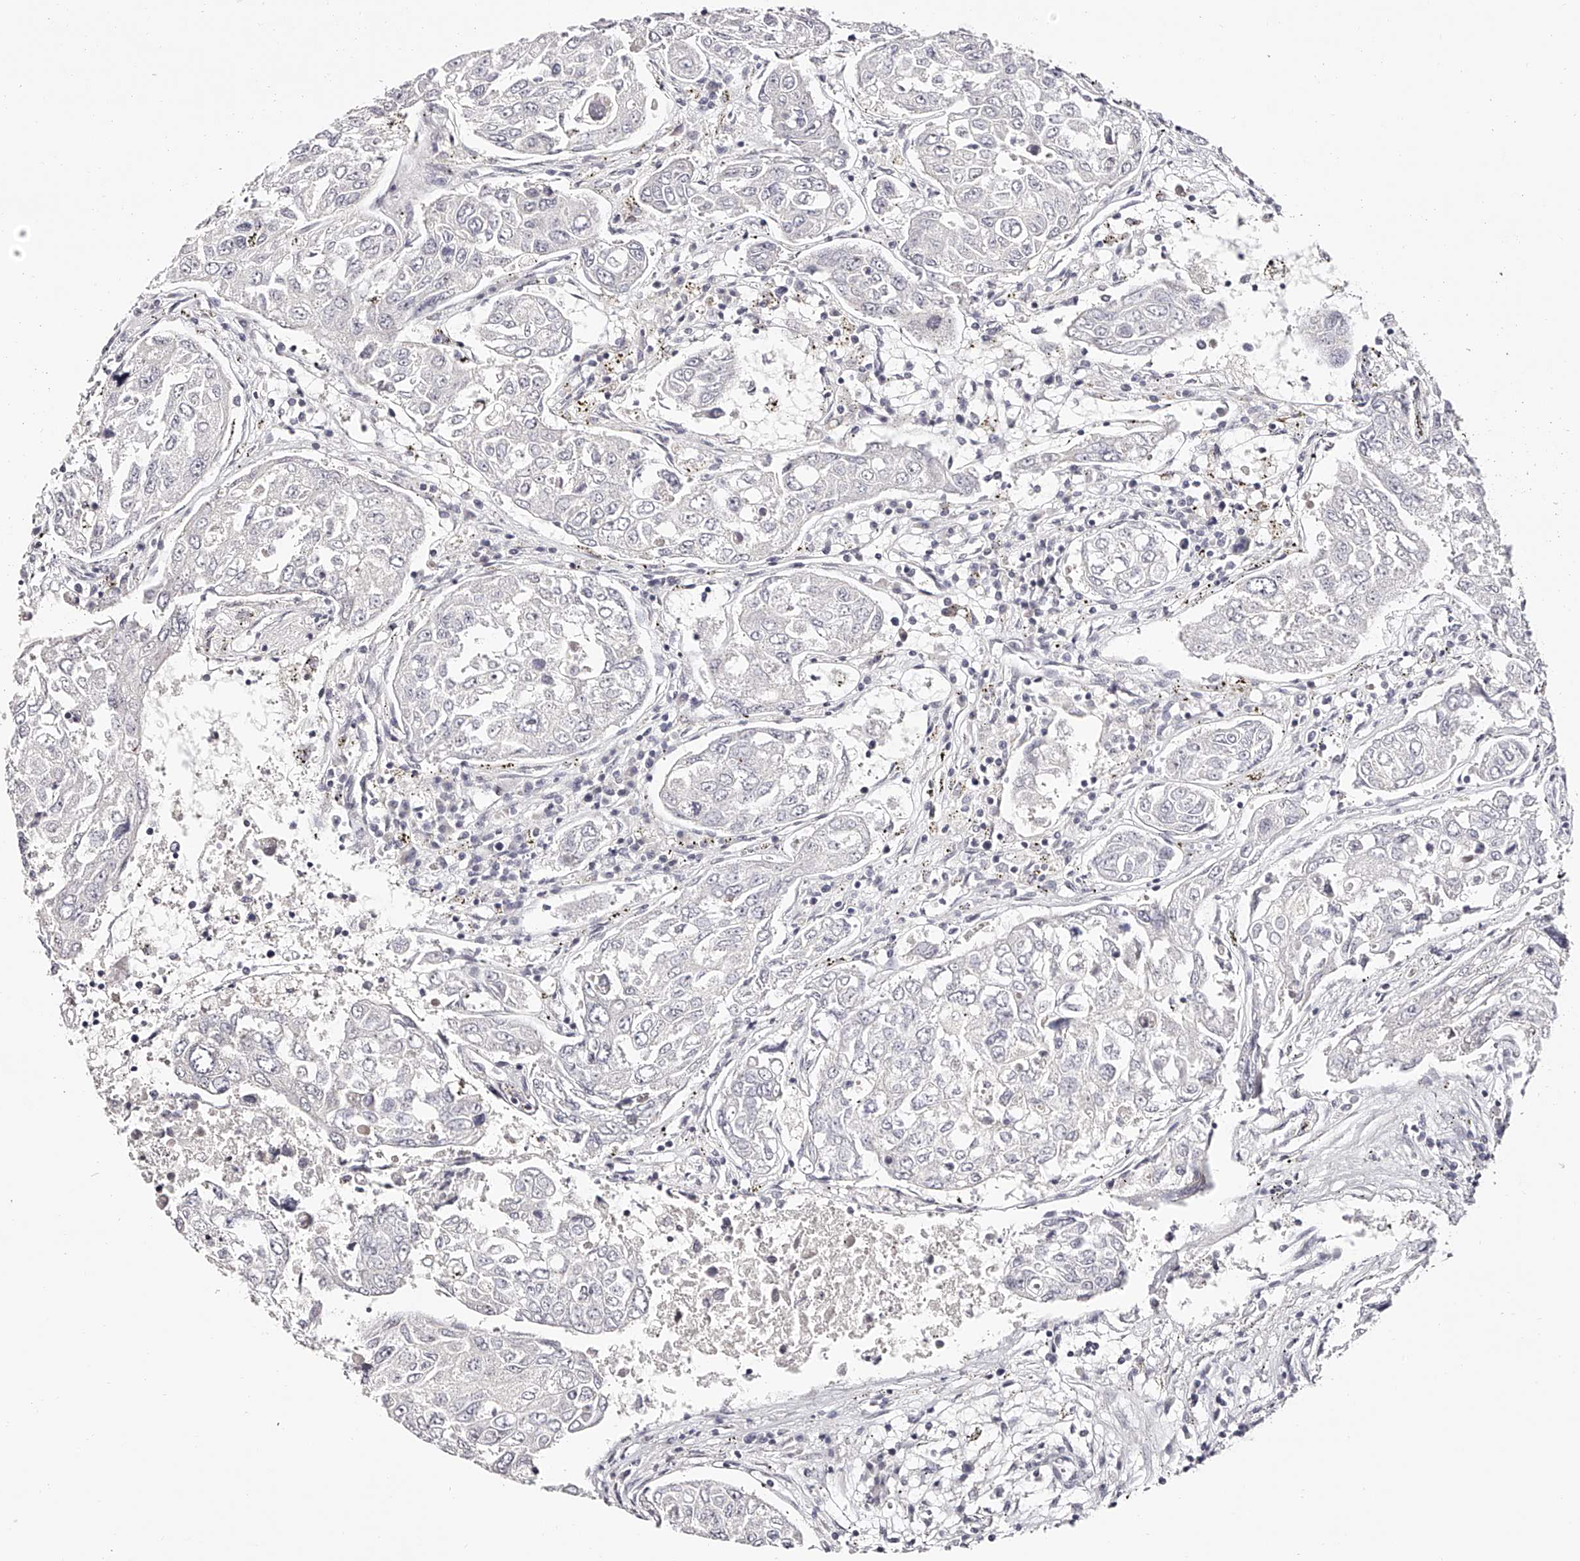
{"staining": {"intensity": "negative", "quantity": "none", "location": "none"}, "tissue": "urothelial cancer", "cell_type": "Tumor cells", "image_type": "cancer", "snomed": [{"axis": "morphology", "description": "Urothelial carcinoma, High grade"}, {"axis": "topography", "description": "Lymph node"}, {"axis": "topography", "description": "Urinary bladder"}], "caption": "There is no significant positivity in tumor cells of urothelial cancer.", "gene": "USF3", "patient": {"sex": "male", "age": 51}}